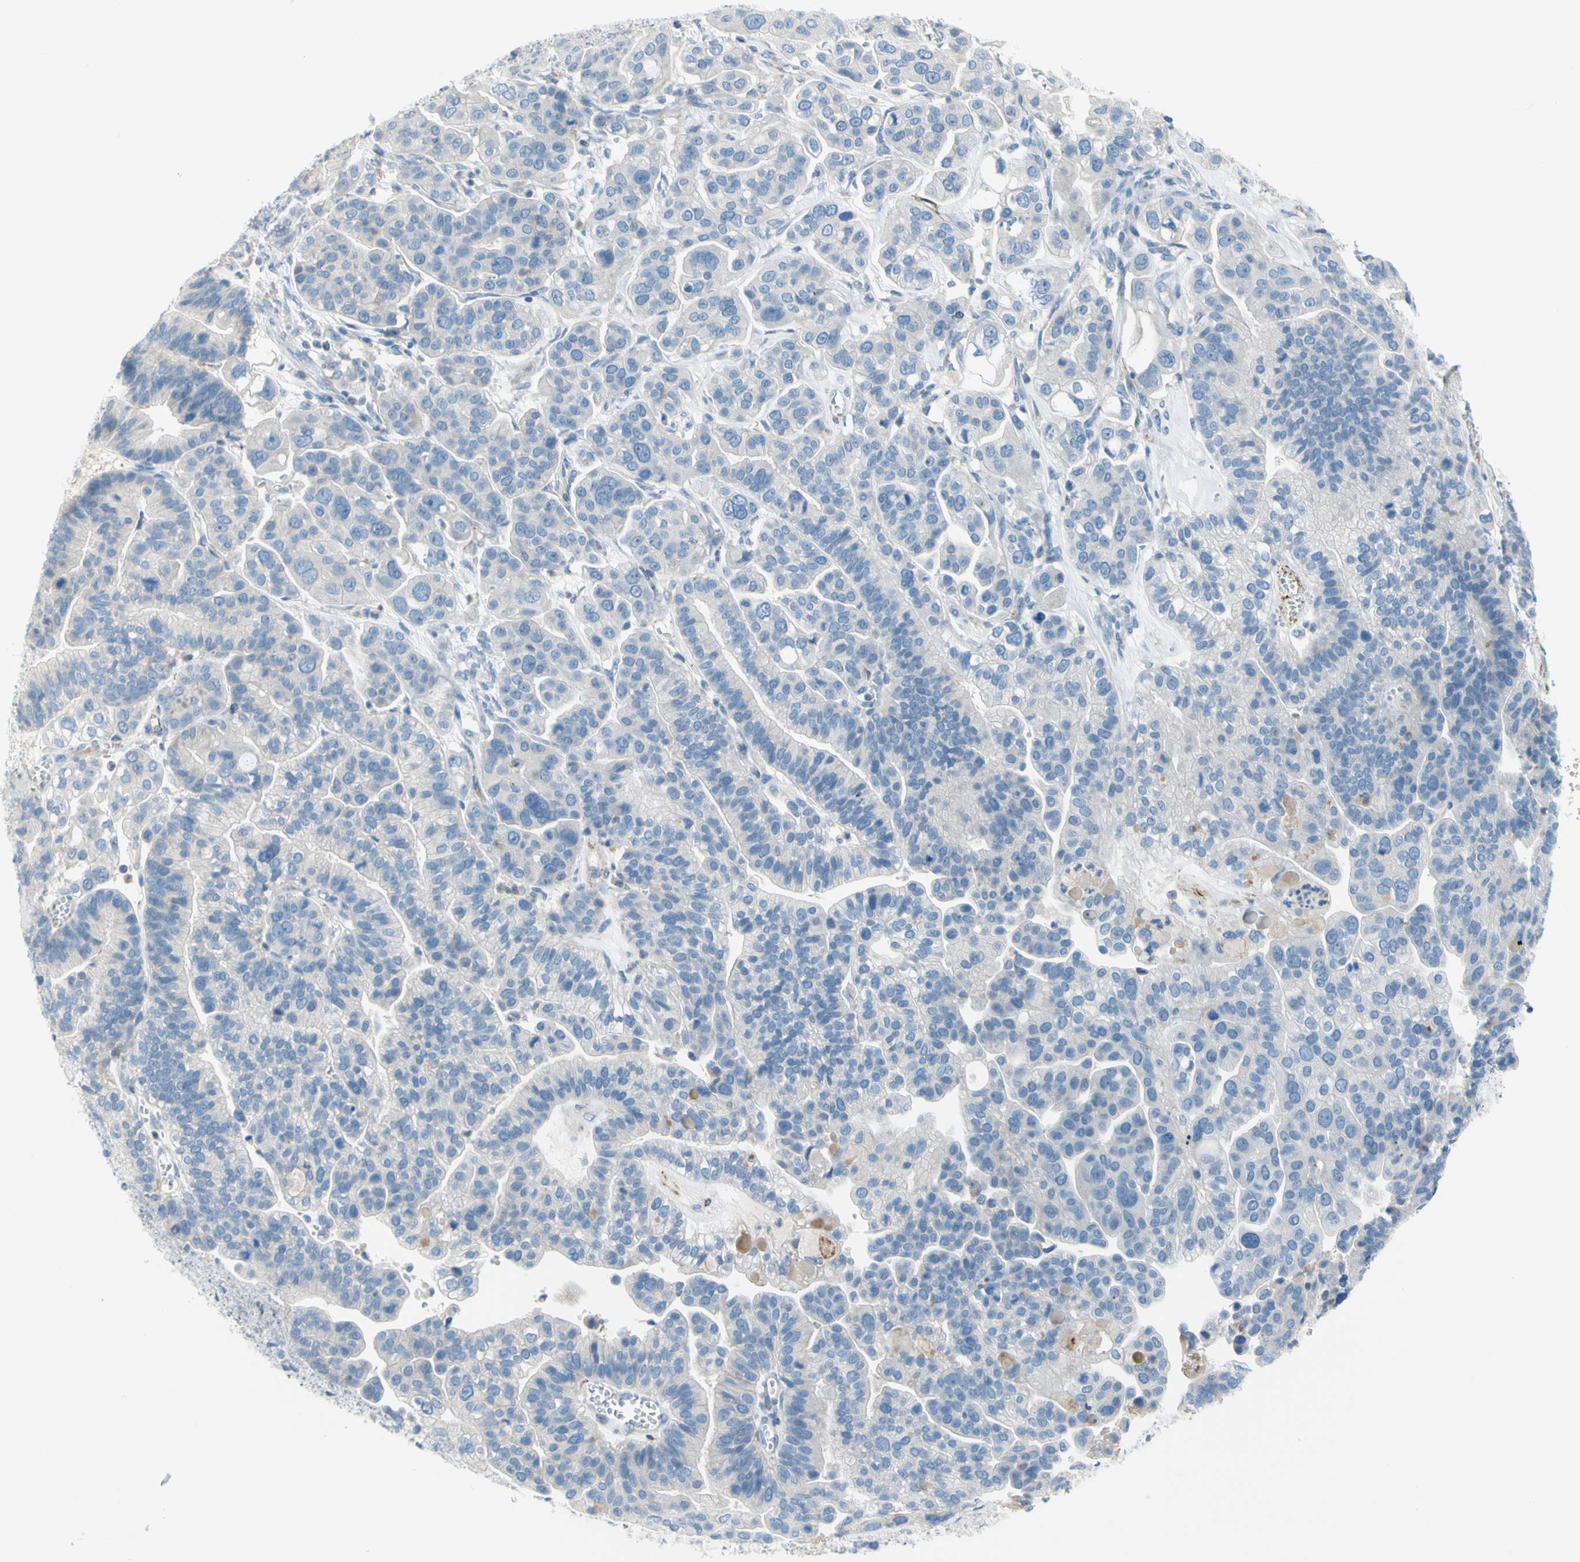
{"staining": {"intensity": "negative", "quantity": "none", "location": "none"}, "tissue": "ovarian cancer", "cell_type": "Tumor cells", "image_type": "cancer", "snomed": [{"axis": "morphology", "description": "Cystadenocarcinoma, serous, NOS"}, {"axis": "topography", "description": "Ovary"}], "caption": "This is an immunohistochemistry photomicrograph of human serous cystadenocarcinoma (ovarian). There is no staining in tumor cells.", "gene": "PRRG2", "patient": {"sex": "female", "age": 56}}